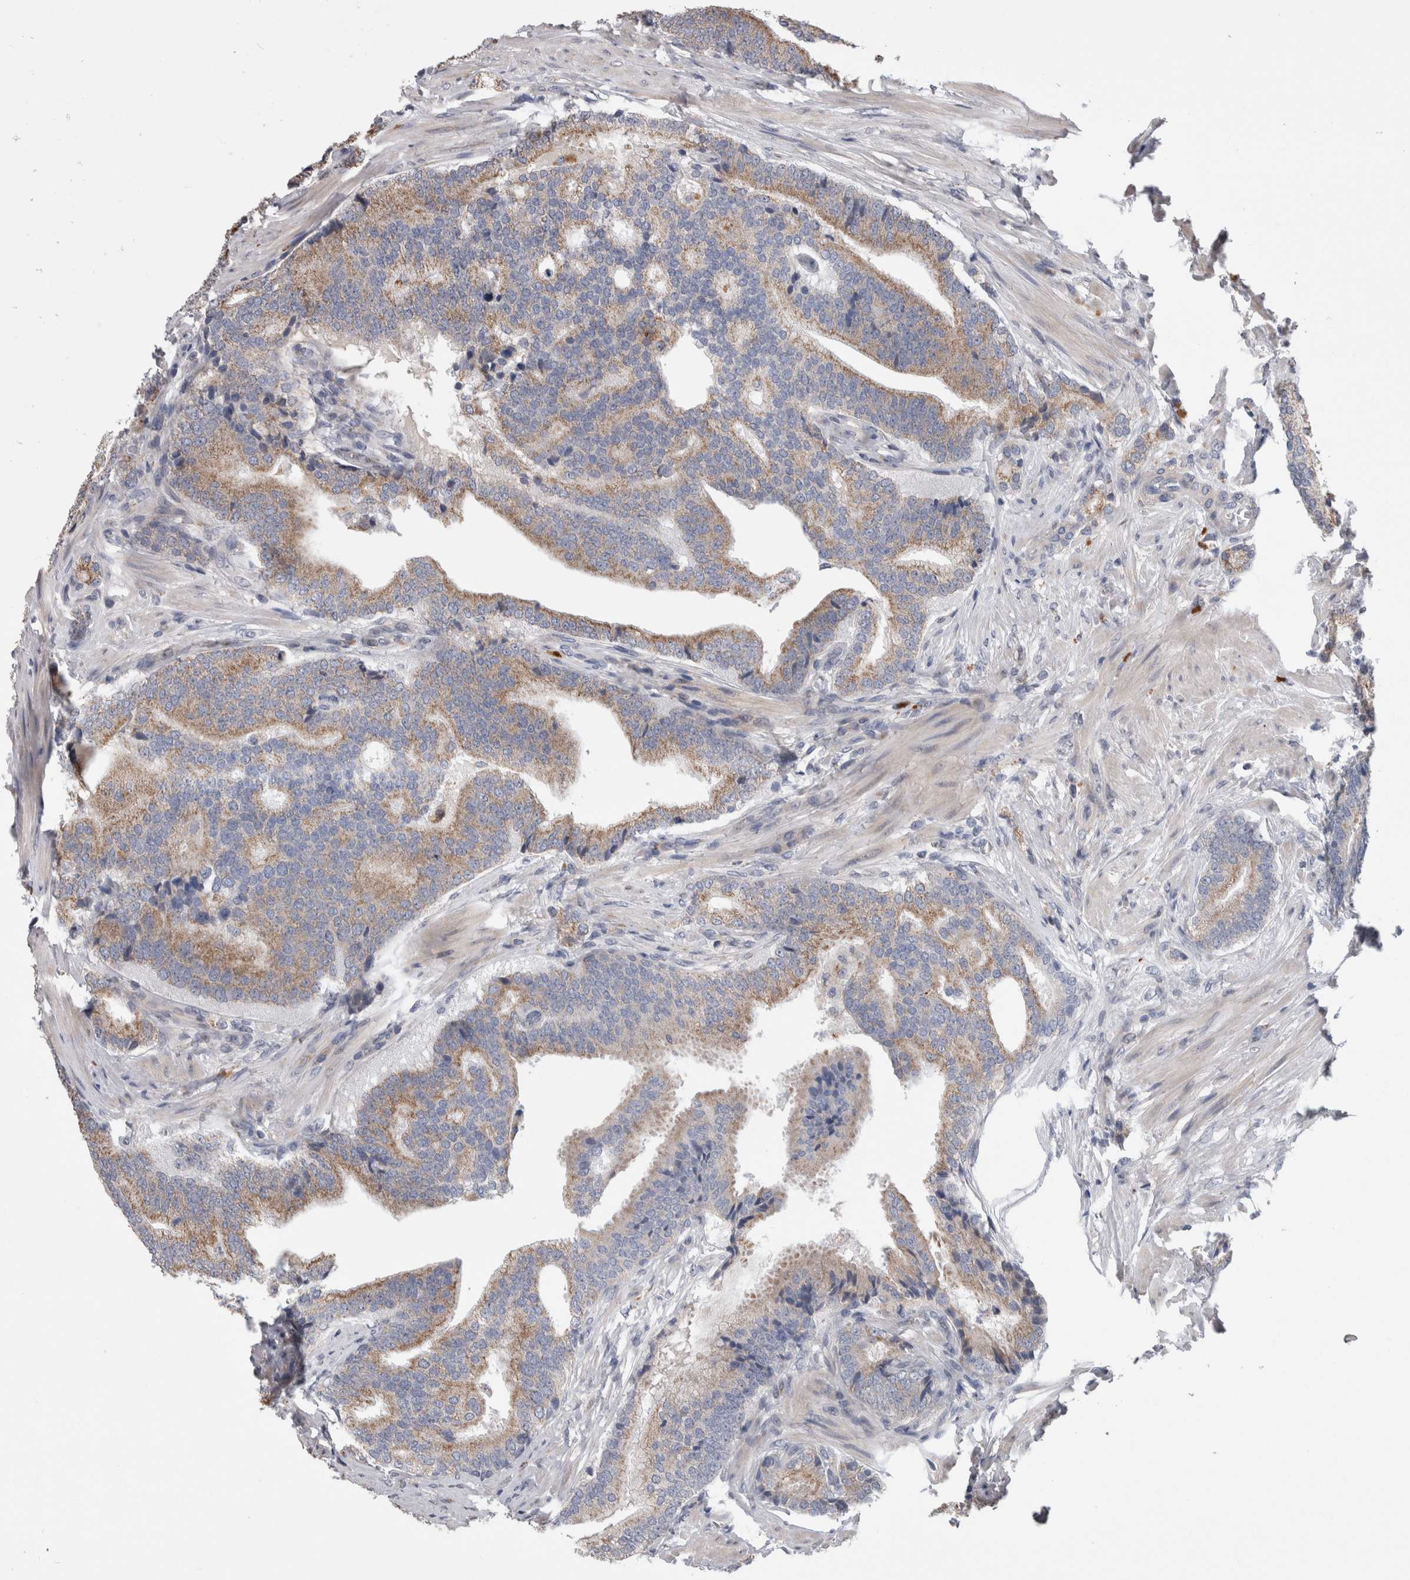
{"staining": {"intensity": "weak", "quantity": "25%-75%", "location": "cytoplasmic/membranous"}, "tissue": "prostate cancer", "cell_type": "Tumor cells", "image_type": "cancer", "snomed": [{"axis": "morphology", "description": "Adenocarcinoma, High grade"}, {"axis": "topography", "description": "Prostate"}], "caption": "Protein staining of prostate high-grade adenocarcinoma tissue demonstrates weak cytoplasmic/membranous expression in about 25%-75% of tumor cells. Immunohistochemistry (ihc) stains the protein in brown and the nuclei are stained blue.", "gene": "STC1", "patient": {"sex": "male", "age": 55}}